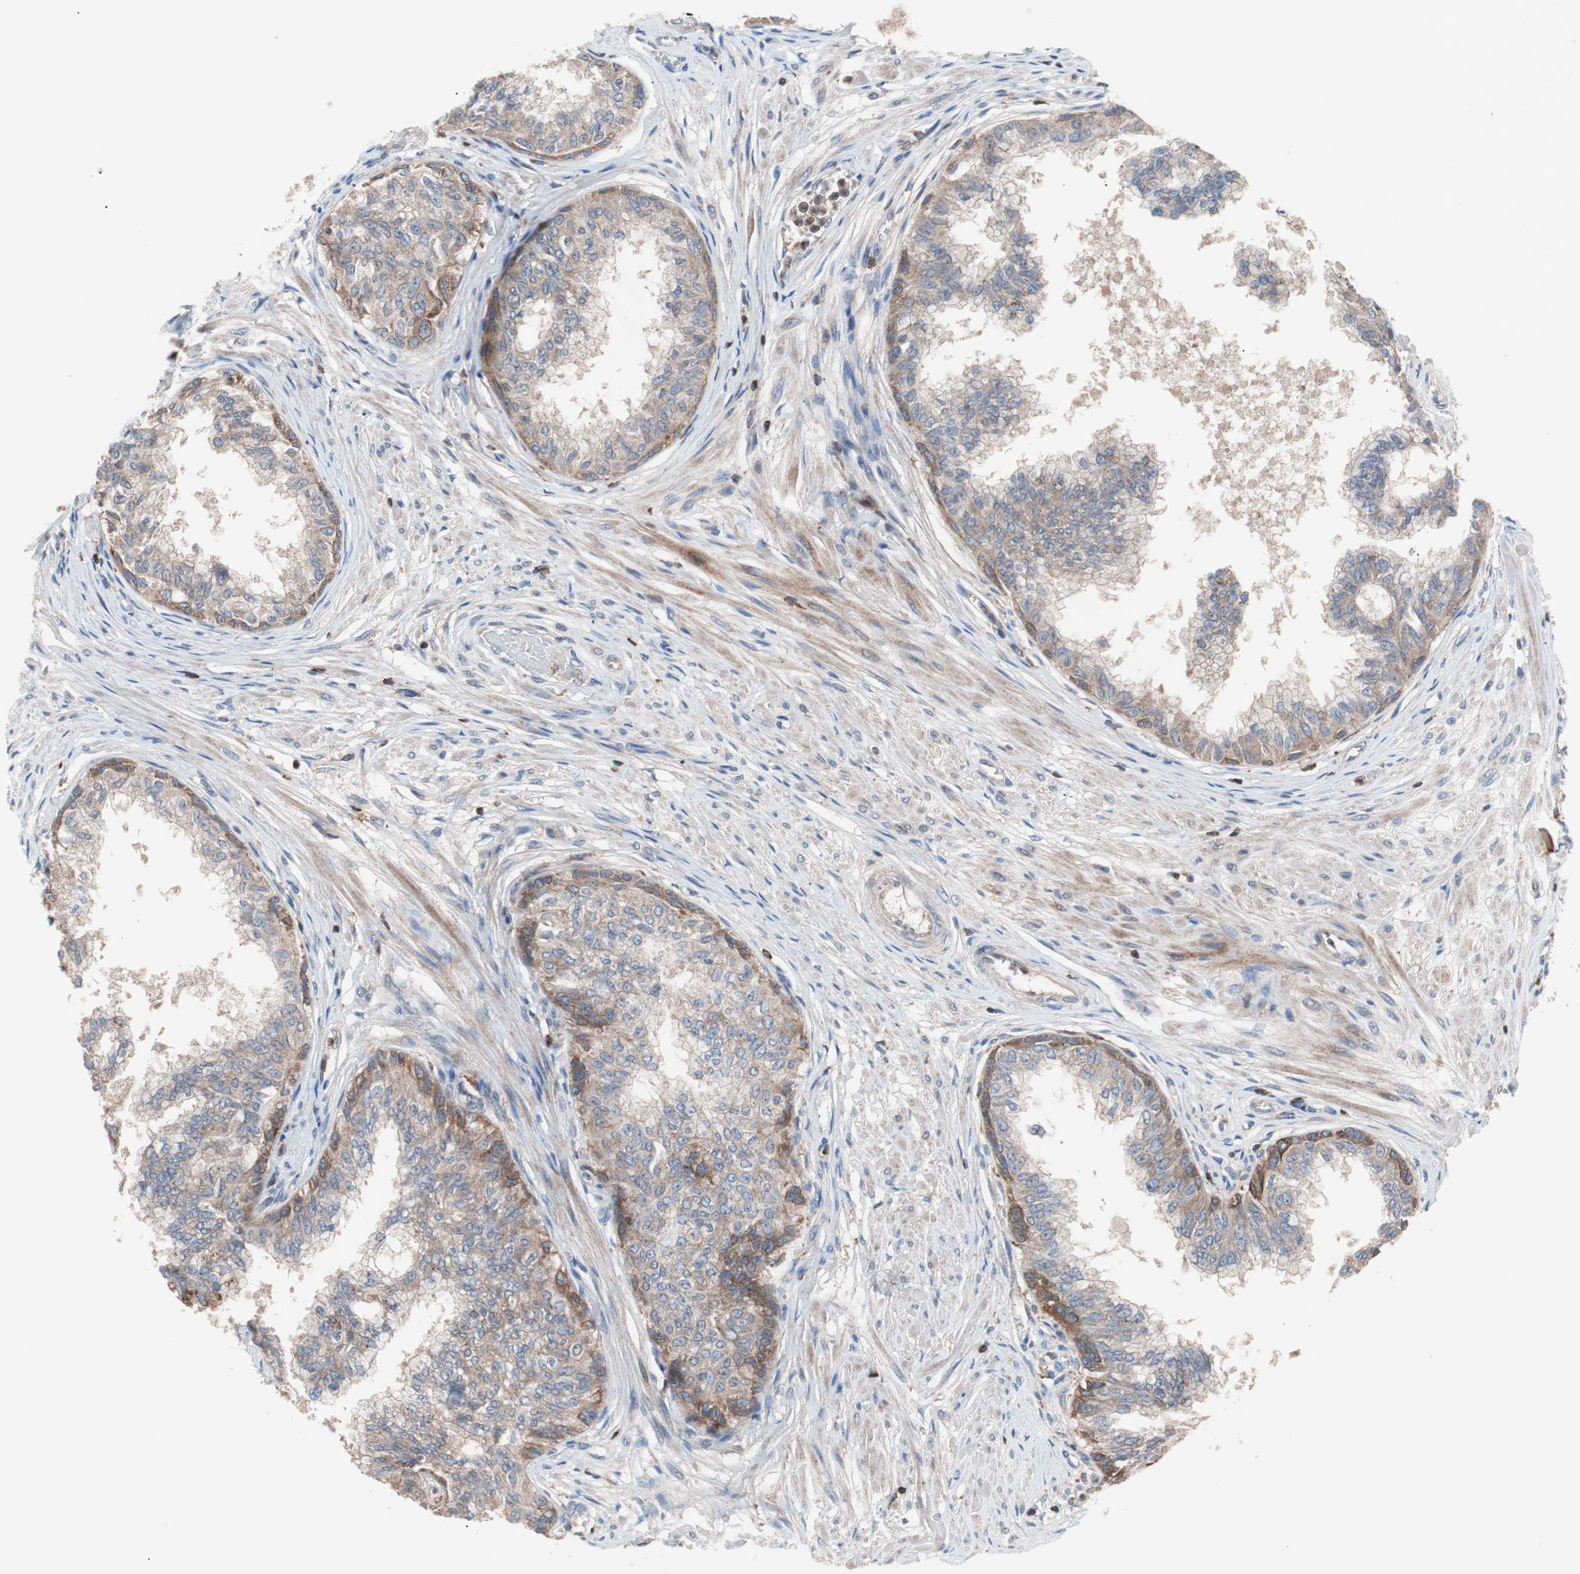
{"staining": {"intensity": "moderate", "quantity": ">75%", "location": "cytoplasmic/membranous"}, "tissue": "prostate", "cell_type": "Glandular cells", "image_type": "normal", "snomed": [{"axis": "morphology", "description": "Normal tissue, NOS"}, {"axis": "topography", "description": "Prostate"}, {"axis": "topography", "description": "Seminal veicle"}], "caption": "Immunohistochemistry (IHC) histopathology image of benign prostate: prostate stained using IHC demonstrates medium levels of moderate protein expression localized specifically in the cytoplasmic/membranous of glandular cells, appearing as a cytoplasmic/membranous brown color.", "gene": "PIK3R1", "patient": {"sex": "male", "age": 60}}